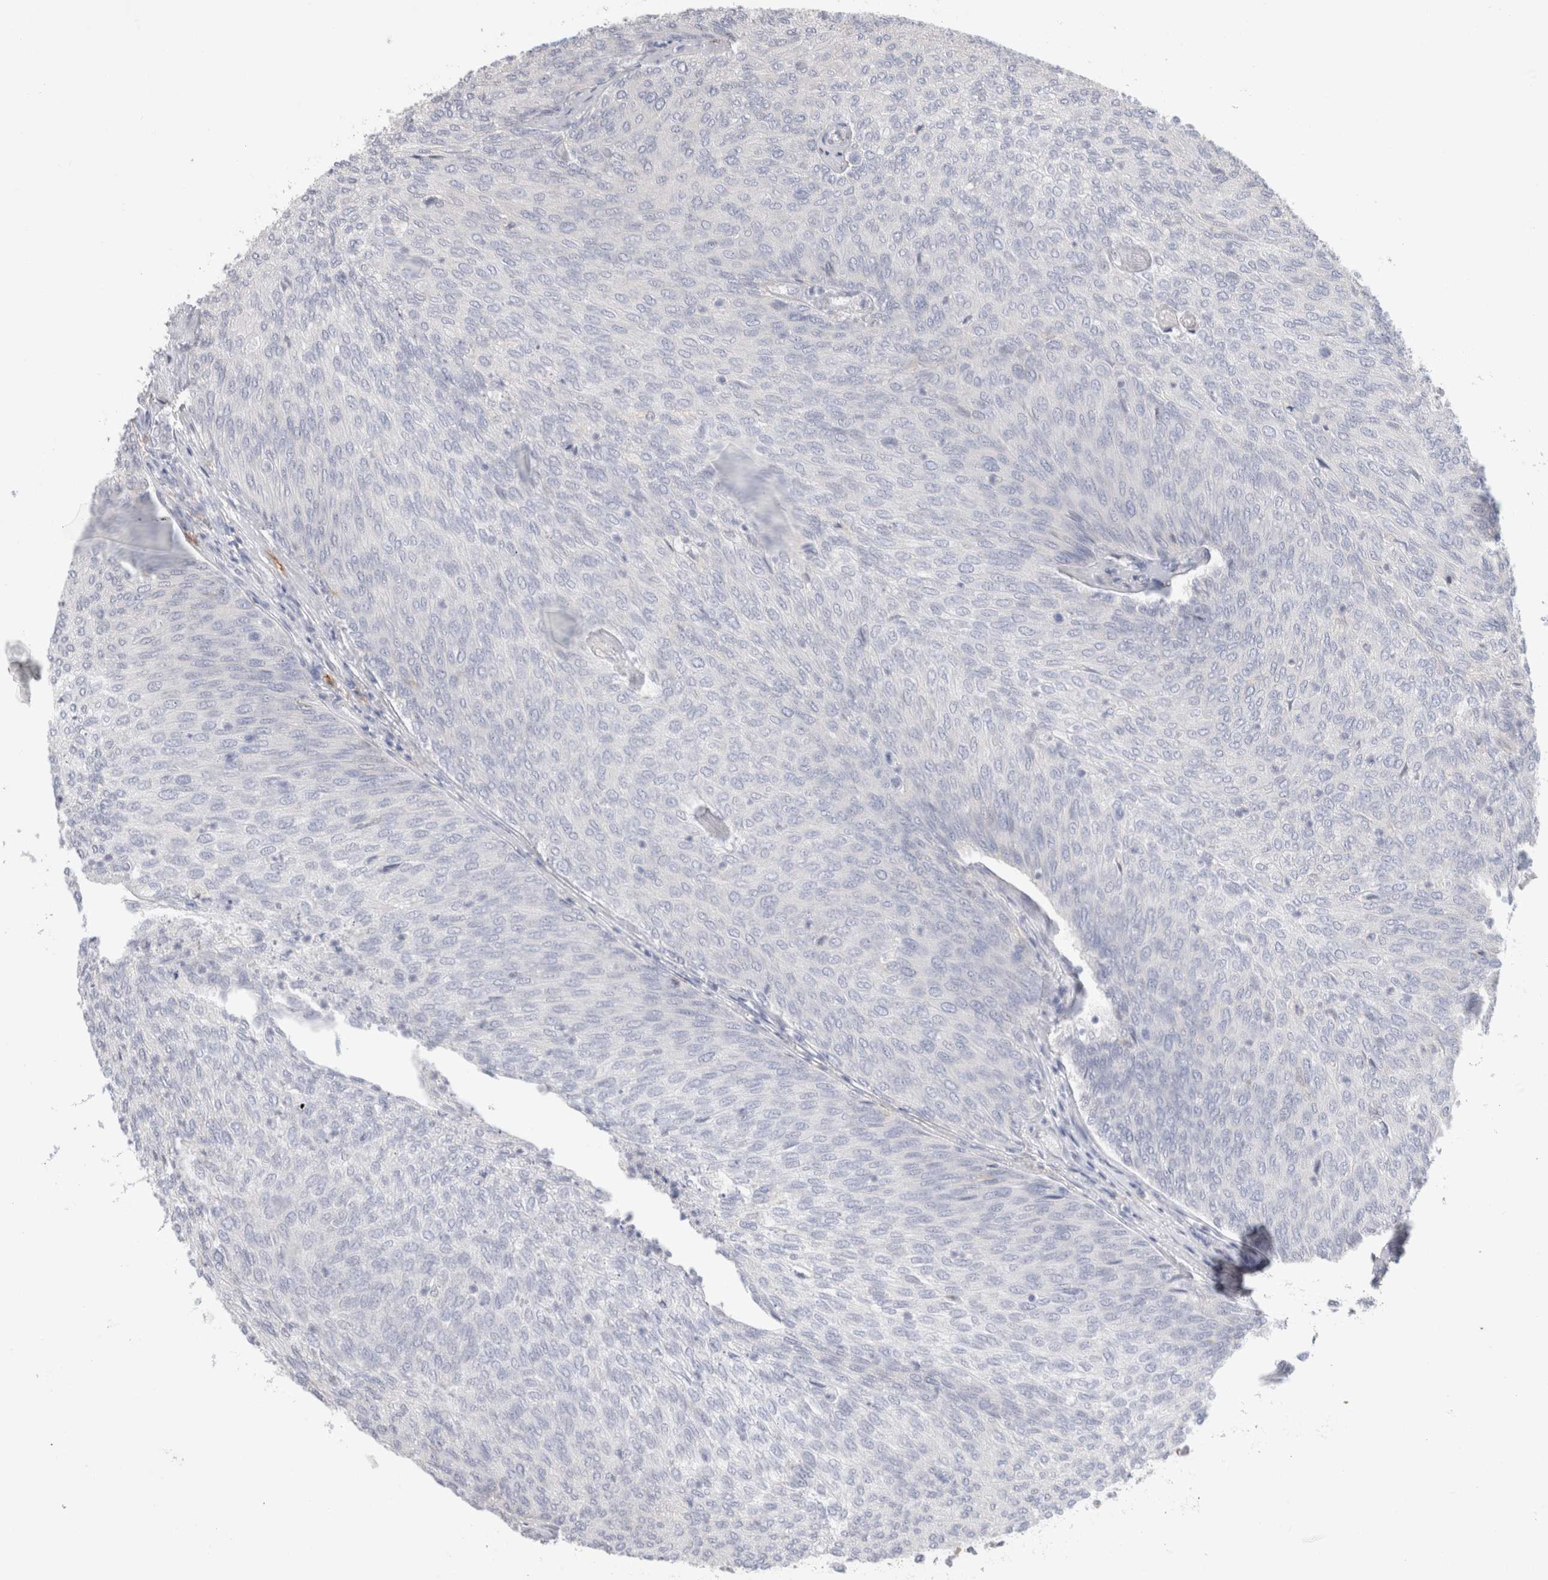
{"staining": {"intensity": "negative", "quantity": "none", "location": "none"}, "tissue": "urothelial cancer", "cell_type": "Tumor cells", "image_type": "cancer", "snomed": [{"axis": "morphology", "description": "Urothelial carcinoma, Low grade"}, {"axis": "topography", "description": "Urinary bladder"}], "caption": "IHC micrograph of neoplastic tissue: urothelial cancer stained with DAB exhibits no significant protein positivity in tumor cells. The staining was performed using DAB to visualize the protein expression in brown, while the nuclei were stained in blue with hematoxylin (Magnification: 20x).", "gene": "HPGDS", "patient": {"sex": "female", "age": 79}}